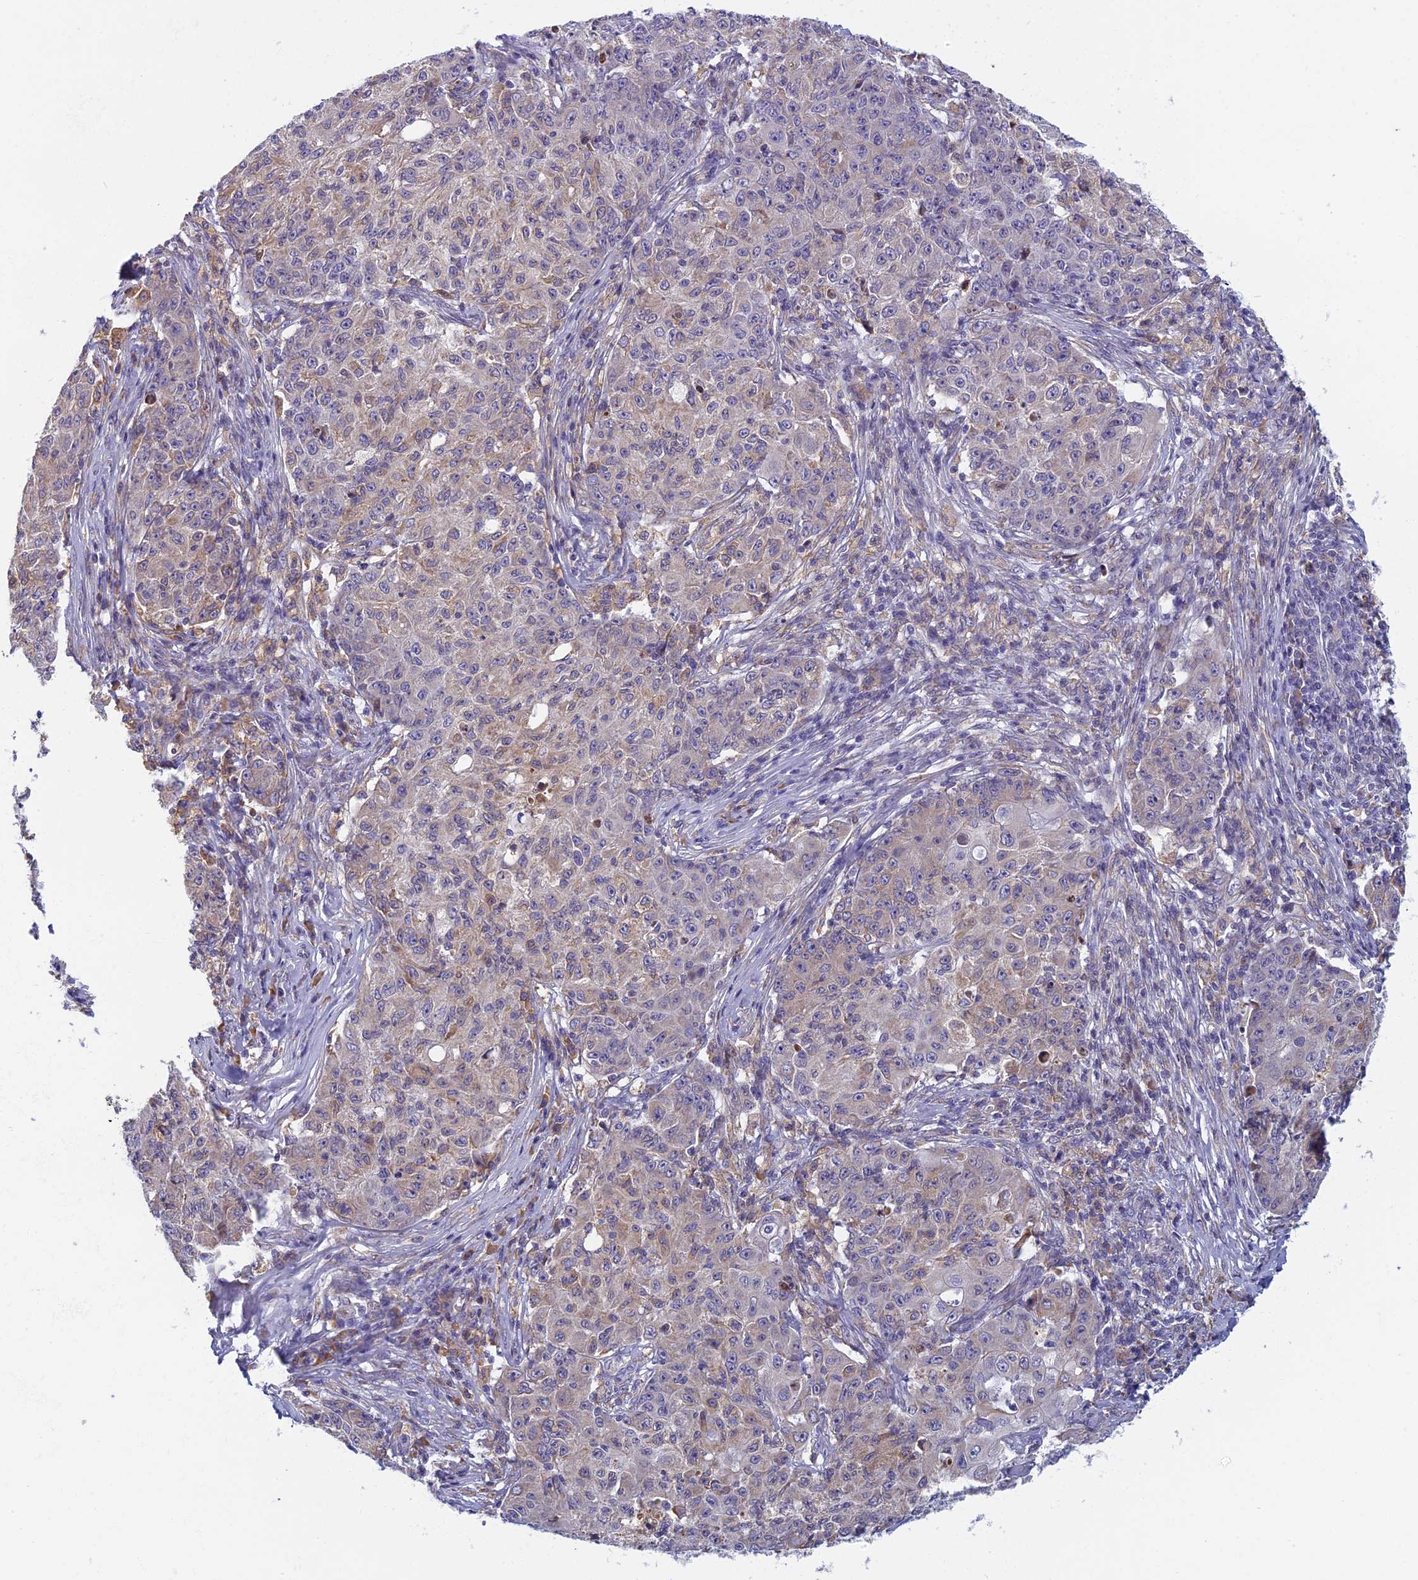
{"staining": {"intensity": "weak", "quantity": "<25%", "location": "cytoplasmic/membranous"}, "tissue": "ovarian cancer", "cell_type": "Tumor cells", "image_type": "cancer", "snomed": [{"axis": "morphology", "description": "Carcinoma, endometroid"}, {"axis": "topography", "description": "Ovary"}], "caption": "There is no significant staining in tumor cells of ovarian cancer.", "gene": "DDX51", "patient": {"sex": "female", "age": 42}}